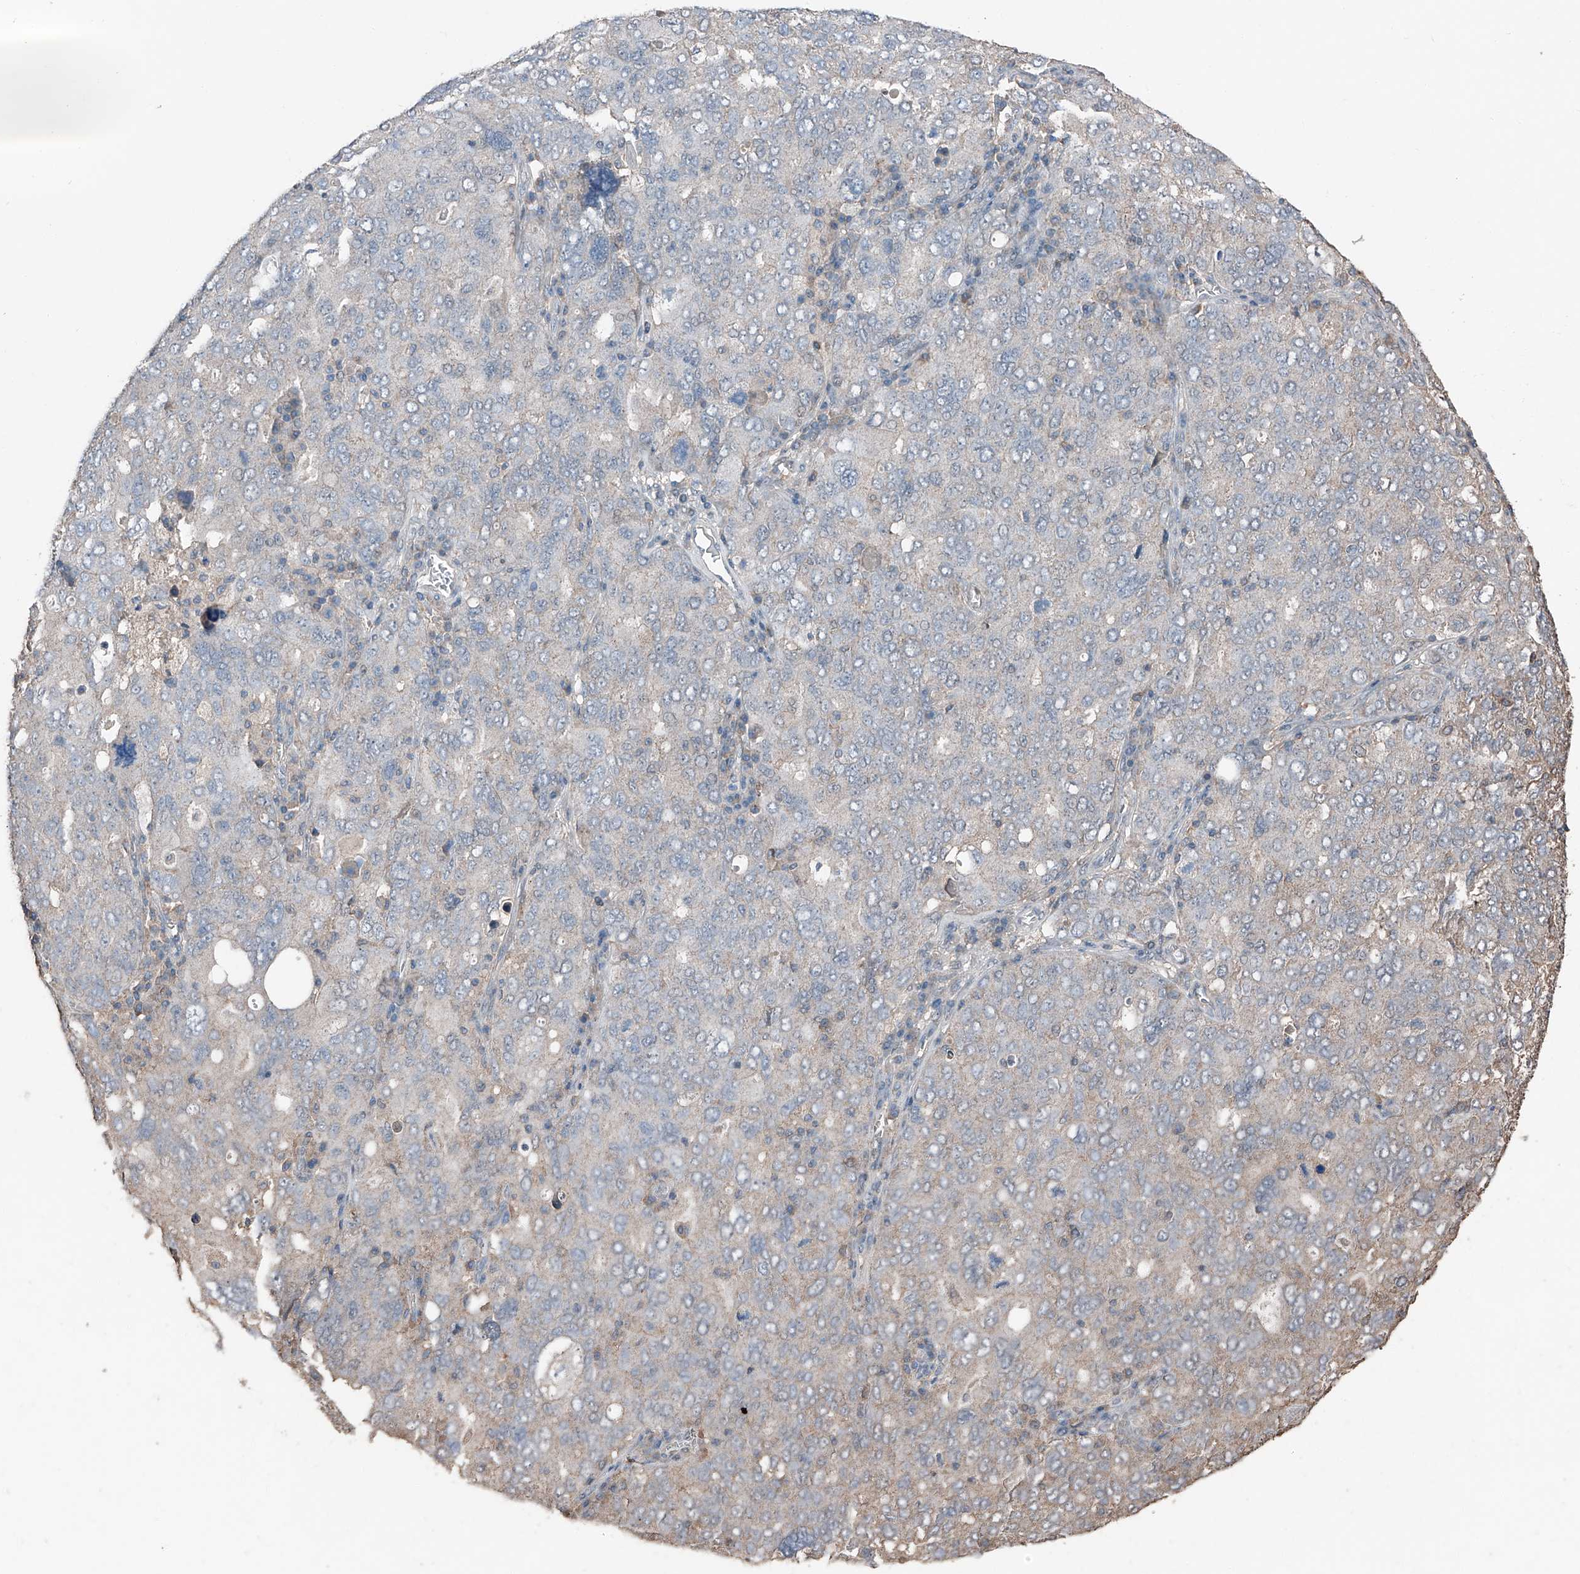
{"staining": {"intensity": "negative", "quantity": "none", "location": "none"}, "tissue": "ovarian cancer", "cell_type": "Tumor cells", "image_type": "cancer", "snomed": [{"axis": "morphology", "description": "Carcinoma, endometroid"}, {"axis": "topography", "description": "Ovary"}], "caption": "Micrograph shows no significant protein expression in tumor cells of ovarian cancer (endometroid carcinoma). (DAB (3,3'-diaminobenzidine) IHC visualized using brightfield microscopy, high magnification).", "gene": "MAMLD1", "patient": {"sex": "female", "age": 62}}